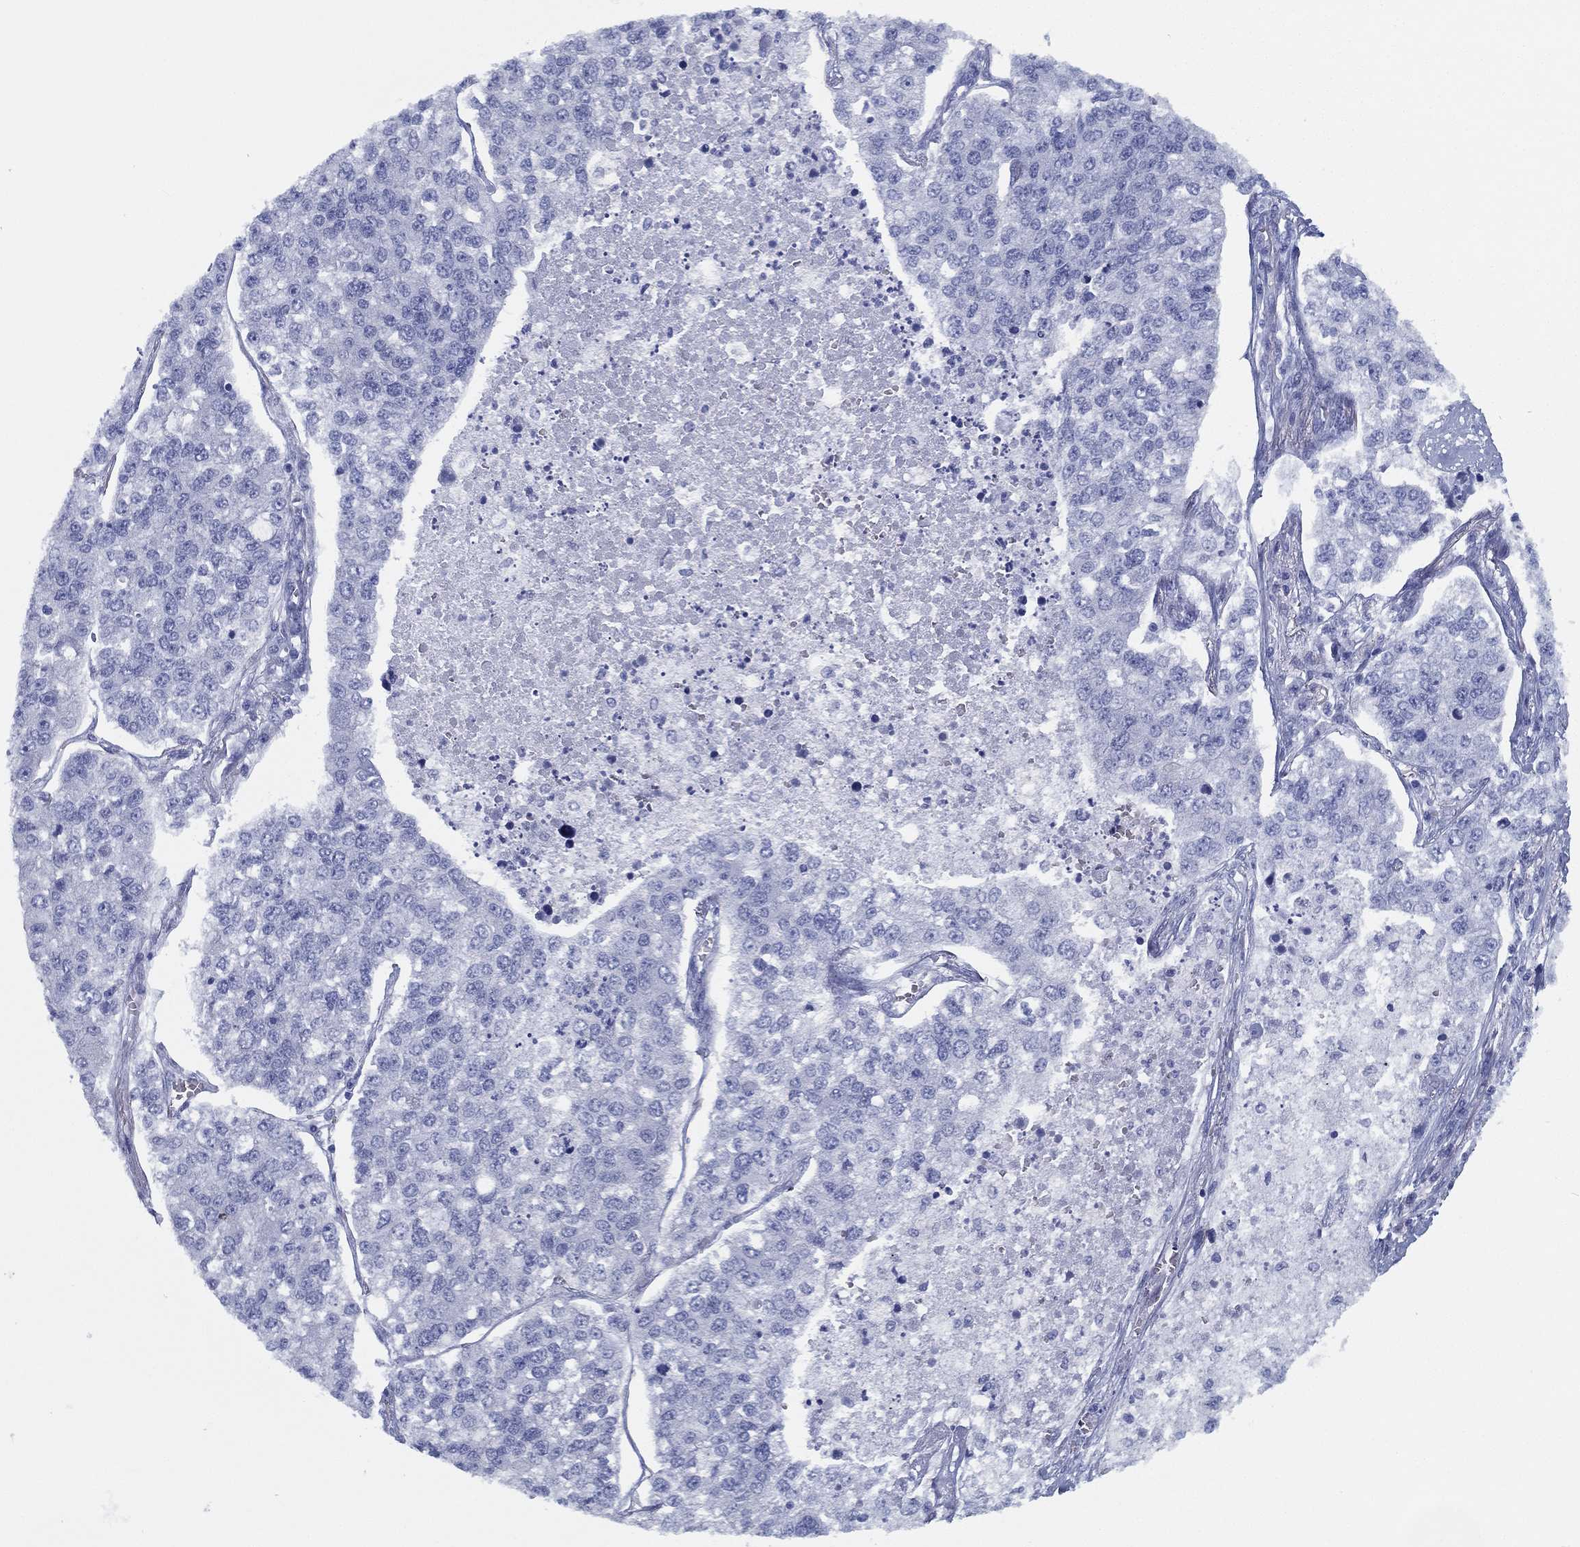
{"staining": {"intensity": "negative", "quantity": "none", "location": "none"}, "tissue": "lung cancer", "cell_type": "Tumor cells", "image_type": "cancer", "snomed": [{"axis": "morphology", "description": "Adenocarcinoma, NOS"}, {"axis": "topography", "description": "Lung"}], "caption": "Tumor cells show no significant protein expression in lung cancer (adenocarcinoma). Brightfield microscopy of immunohistochemistry stained with DAB (brown) and hematoxylin (blue), captured at high magnification.", "gene": "TMEM252", "patient": {"sex": "male", "age": 49}}